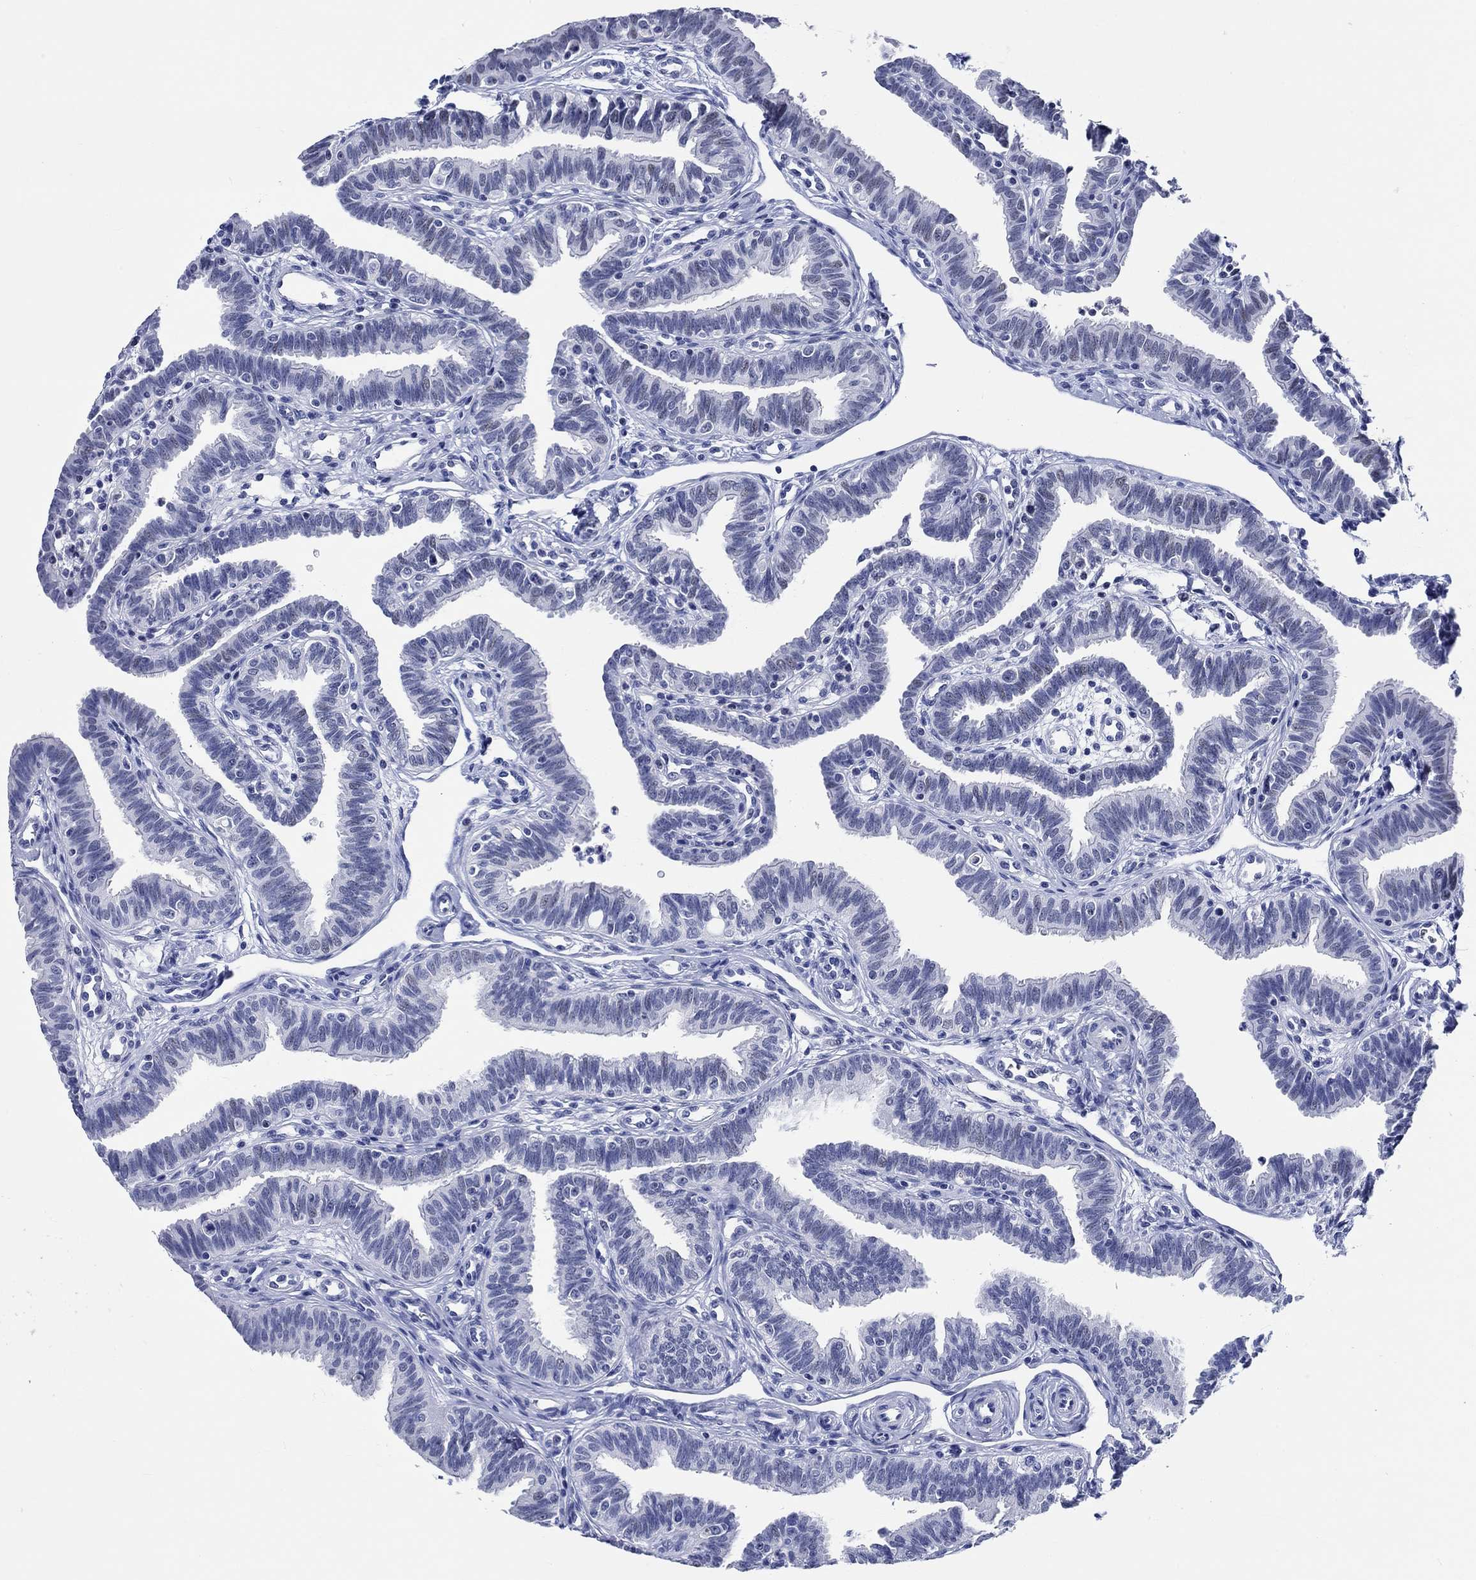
{"staining": {"intensity": "weak", "quantity": "<25%", "location": "nuclear"}, "tissue": "fallopian tube", "cell_type": "Glandular cells", "image_type": "normal", "snomed": [{"axis": "morphology", "description": "Normal tissue, NOS"}, {"axis": "topography", "description": "Fallopian tube"}], "caption": "This is a photomicrograph of immunohistochemistry staining of unremarkable fallopian tube, which shows no positivity in glandular cells.", "gene": "ZNF446", "patient": {"sex": "female", "age": 36}}